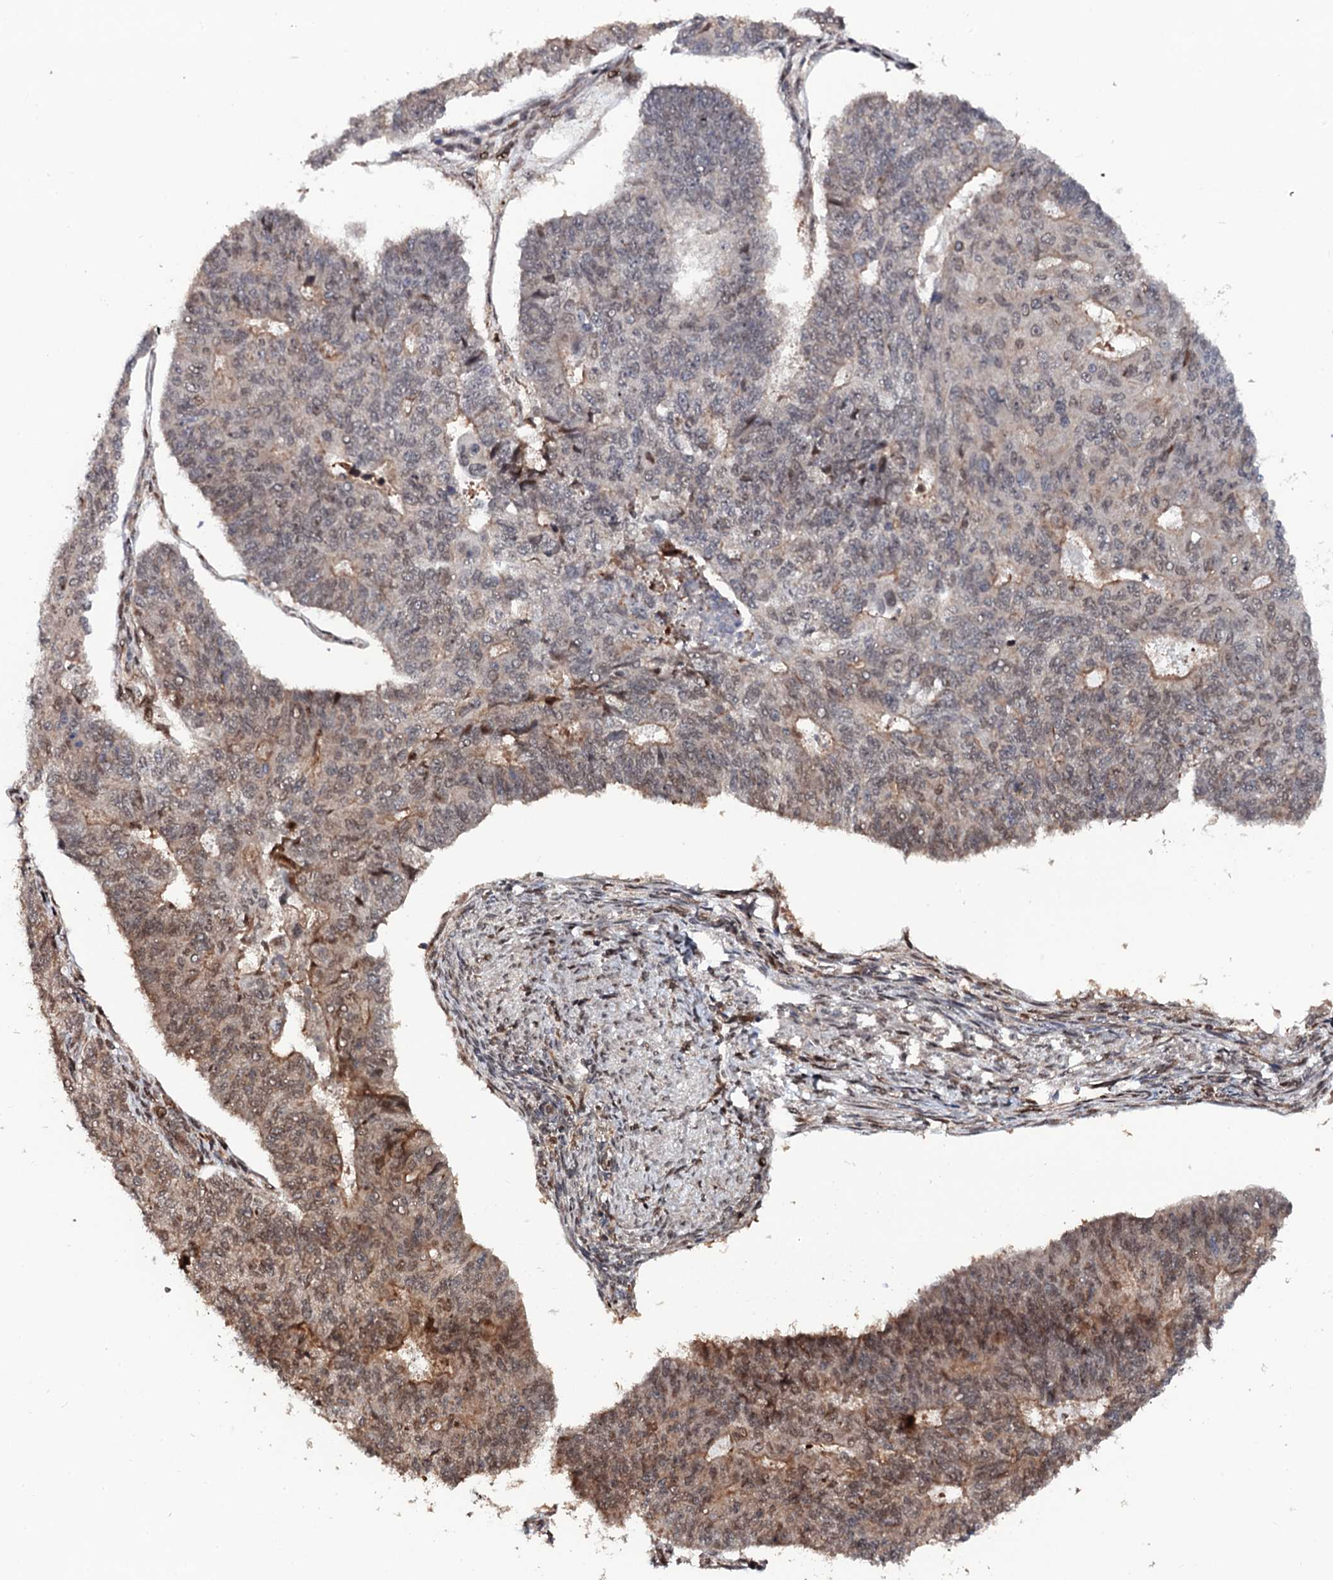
{"staining": {"intensity": "moderate", "quantity": "25%-75%", "location": "cytoplasmic/membranous,nuclear"}, "tissue": "endometrial cancer", "cell_type": "Tumor cells", "image_type": "cancer", "snomed": [{"axis": "morphology", "description": "Adenocarcinoma, NOS"}, {"axis": "topography", "description": "Endometrium"}], "caption": "A photomicrograph of endometrial cancer (adenocarcinoma) stained for a protein reveals moderate cytoplasmic/membranous and nuclear brown staining in tumor cells.", "gene": "CDC23", "patient": {"sex": "female", "age": 32}}